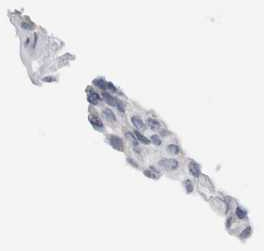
{"staining": {"intensity": "negative", "quantity": "none", "location": "none"}, "tissue": "urothelial cancer", "cell_type": "Tumor cells", "image_type": "cancer", "snomed": [{"axis": "morphology", "description": "Urothelial carcinoma, Low grade"}, {"axis": "topography", "description": "Urinary bladder"}], "caption": "Immunohistochemical staining of human urothelial cancer exhibits no significant staining in tumor cells.", "gene": "BCAN", "patient": {"sex": "male", "age": 78}}